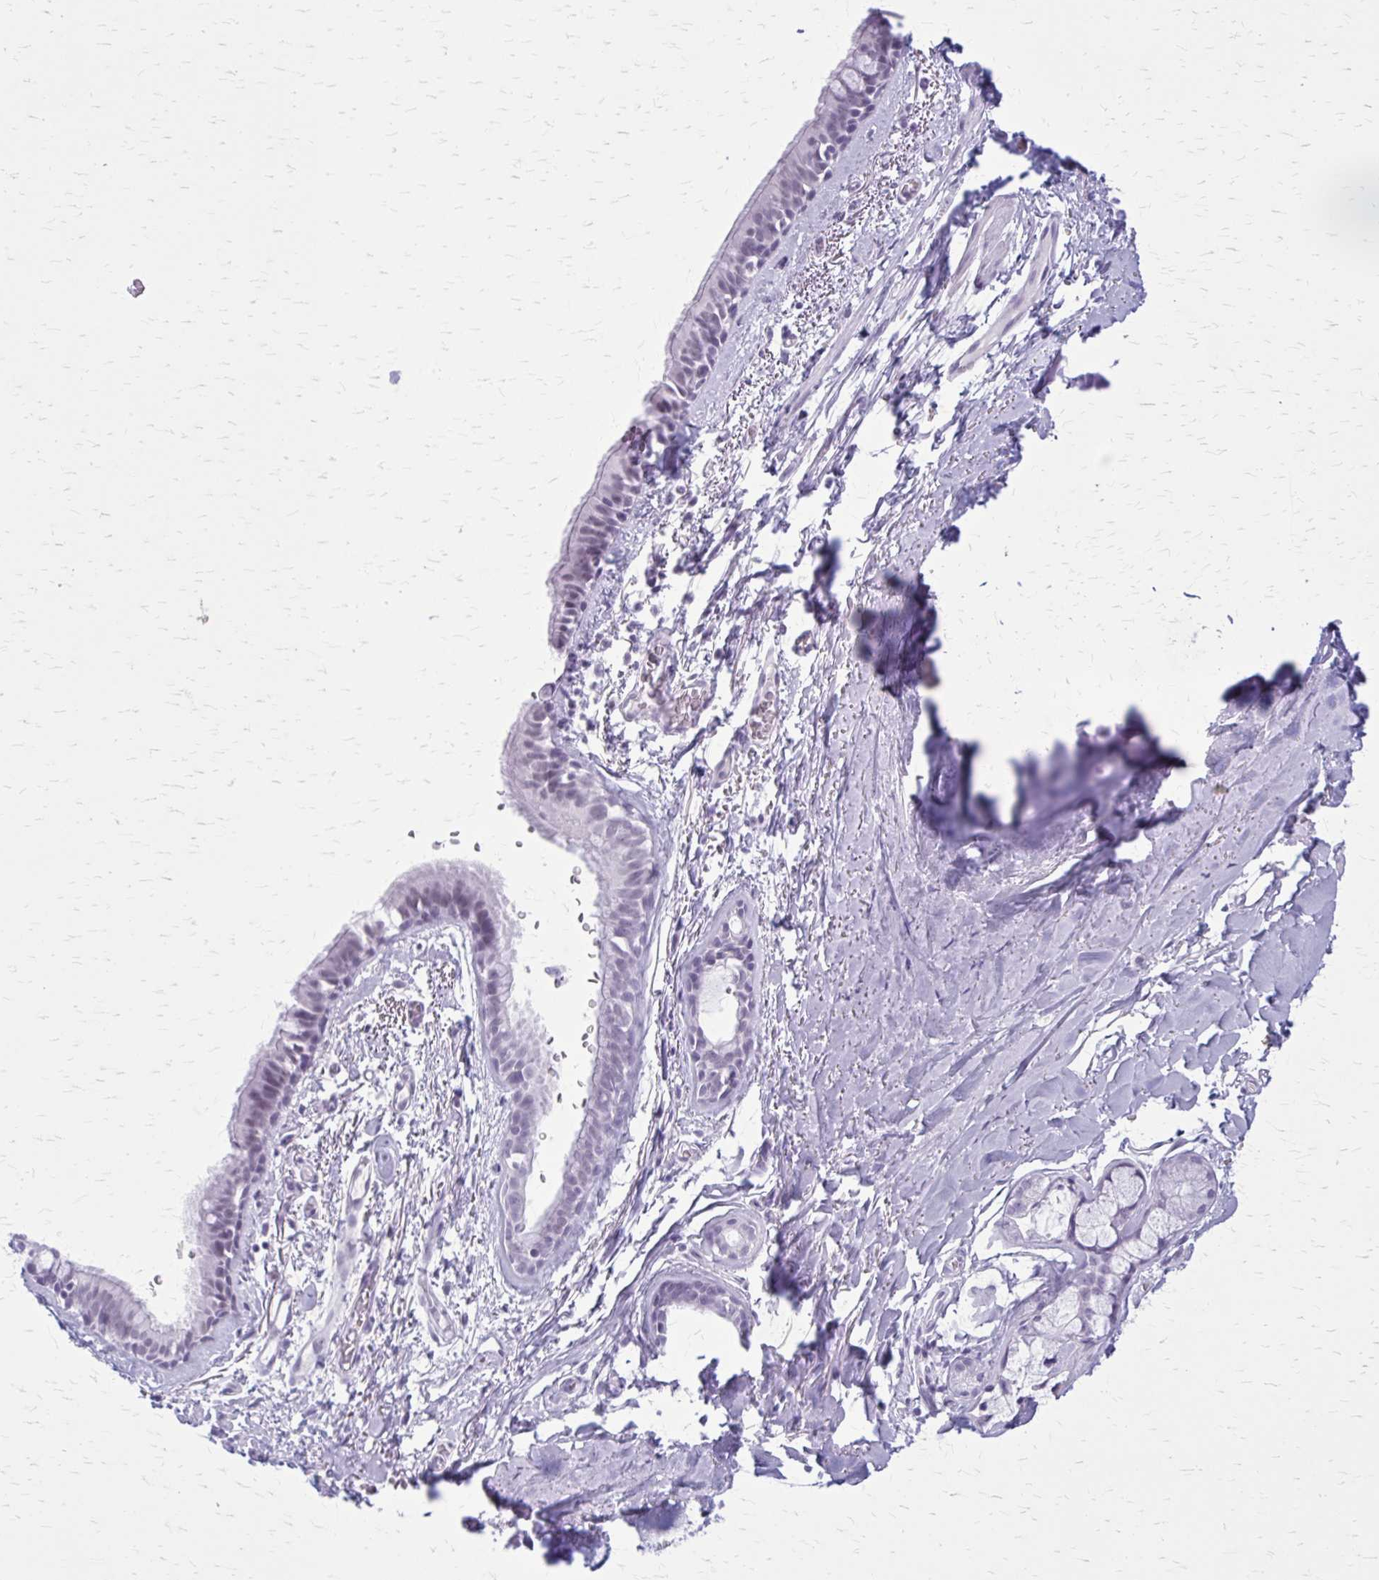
{"staining": {"intensity": "negative", "quantity": "none", "location": "none"}, "tissue": "adipose tissue", "cell_type": "Adipocytes", "image_type": "normal", "snomed": [{"axis": "morphology", "description": "Normal tissue, NOS"}, {"axis": "topography", "description": "Cartilage tissue"}, {"axis": "topography", "description": "Bronchus"}, {"axis": "topography", "description": "Peripheral nerve tissue"}], "caption": "Adipocytes show no significant expression in unremarkable adipose tissue. The staining is performed using DAB (3,3'-diaminobenzidine) brown chromogen with nuclei counter-stained in using hematoxylin.", "gene": "GAD1", "patient": {"sex": "male", "age": 67}}